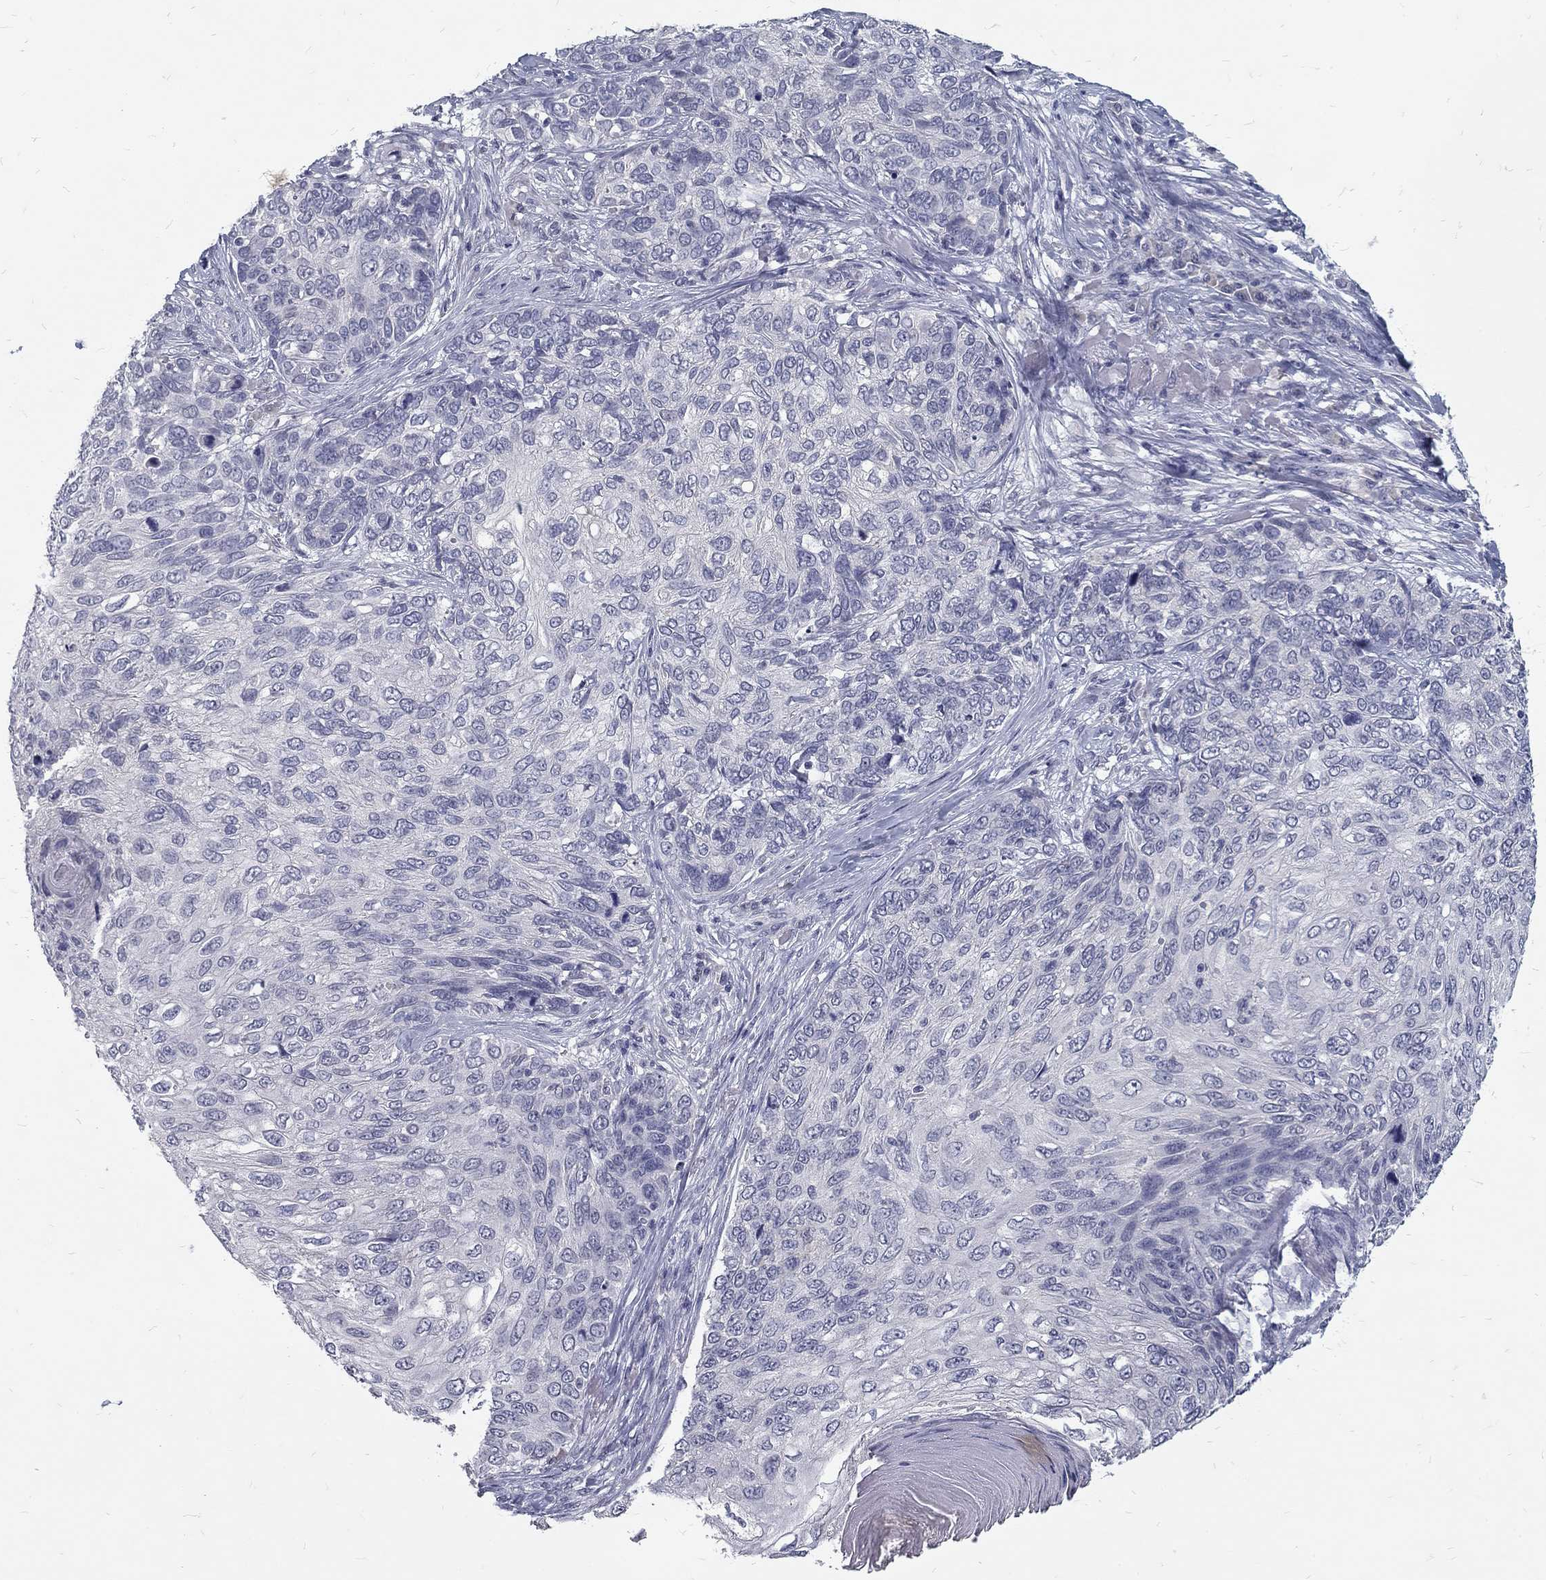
{"staining": {"intensity": "negative", "quantity": "none", "location": "none"}, "tissue": "skin cancer", "cell_type": "Tumor cells", "image_type": "cancer", "snomed": [{"axis": "morphology", "description": "Squamous cell carcinoma, NOS"}, {"axis": "topography", "description": "Skin"}], "caption": "Immunohistochemistry of skin cancer (squamous cell carcinoma) demonstrates no positivity in tumor cells.", "gene": "NOS1", "patient": {"sex": "male", "age": 92}}